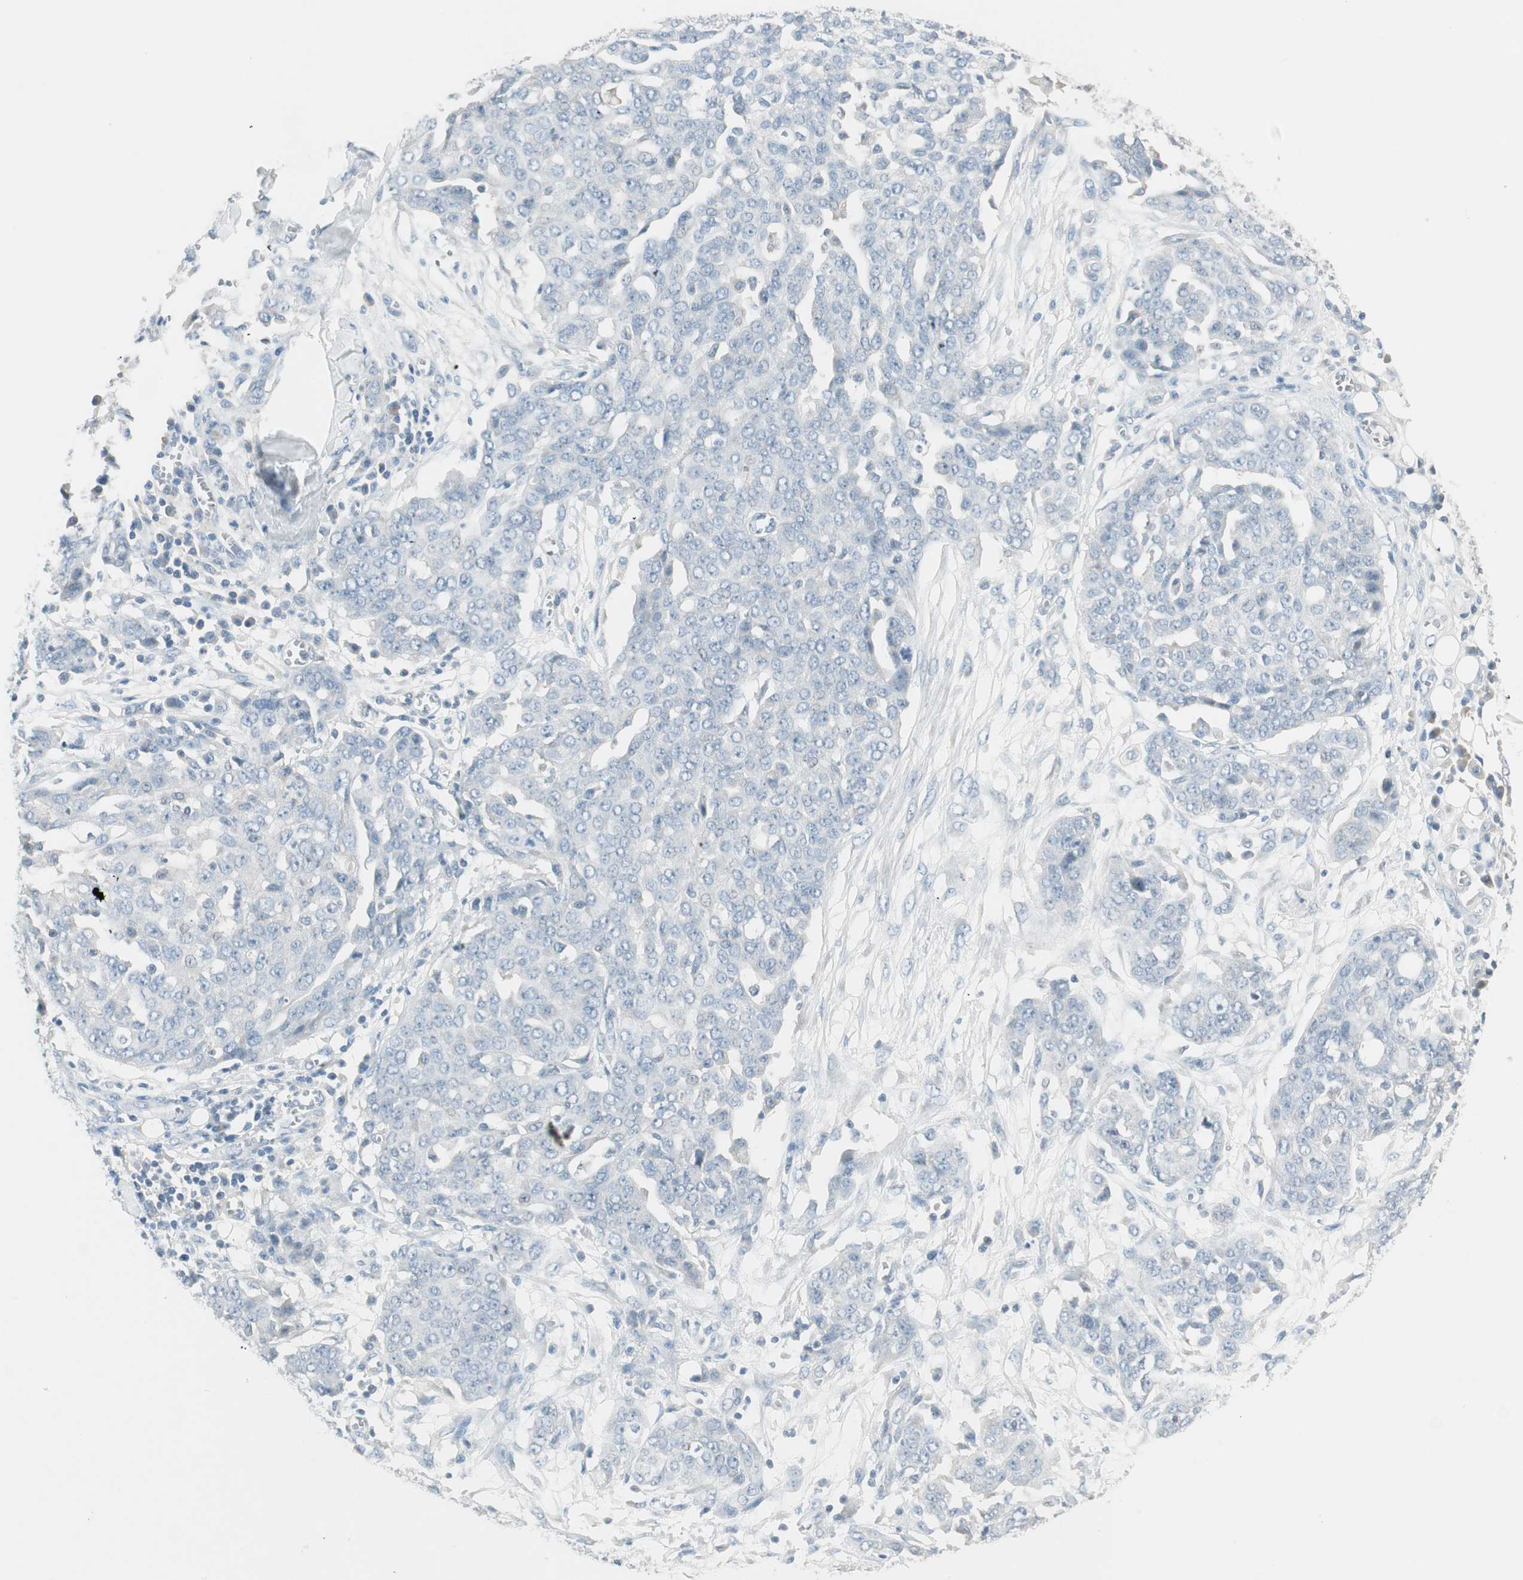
{"staining": {"intensity": "negative", "quantity": "none", "location": "none"}, "tissue": "ovarian cancer", "cell_type": "Tumor cells", "image_type": "cancer", "snomed": [{"axis": "morphology", "description": "Cystadenocarcinoma, serous, NOS"}, {"axis": "topography", "description": "Soft tissue"}, {"axis": "topography", "description": "Ovary"}], "caption": "This is an immunohistochemistry image of human ovarian cancer. There is no staining in tumor cells.", "gene": "ITLN2", "patient": {"sex": "female", "age": 57}}